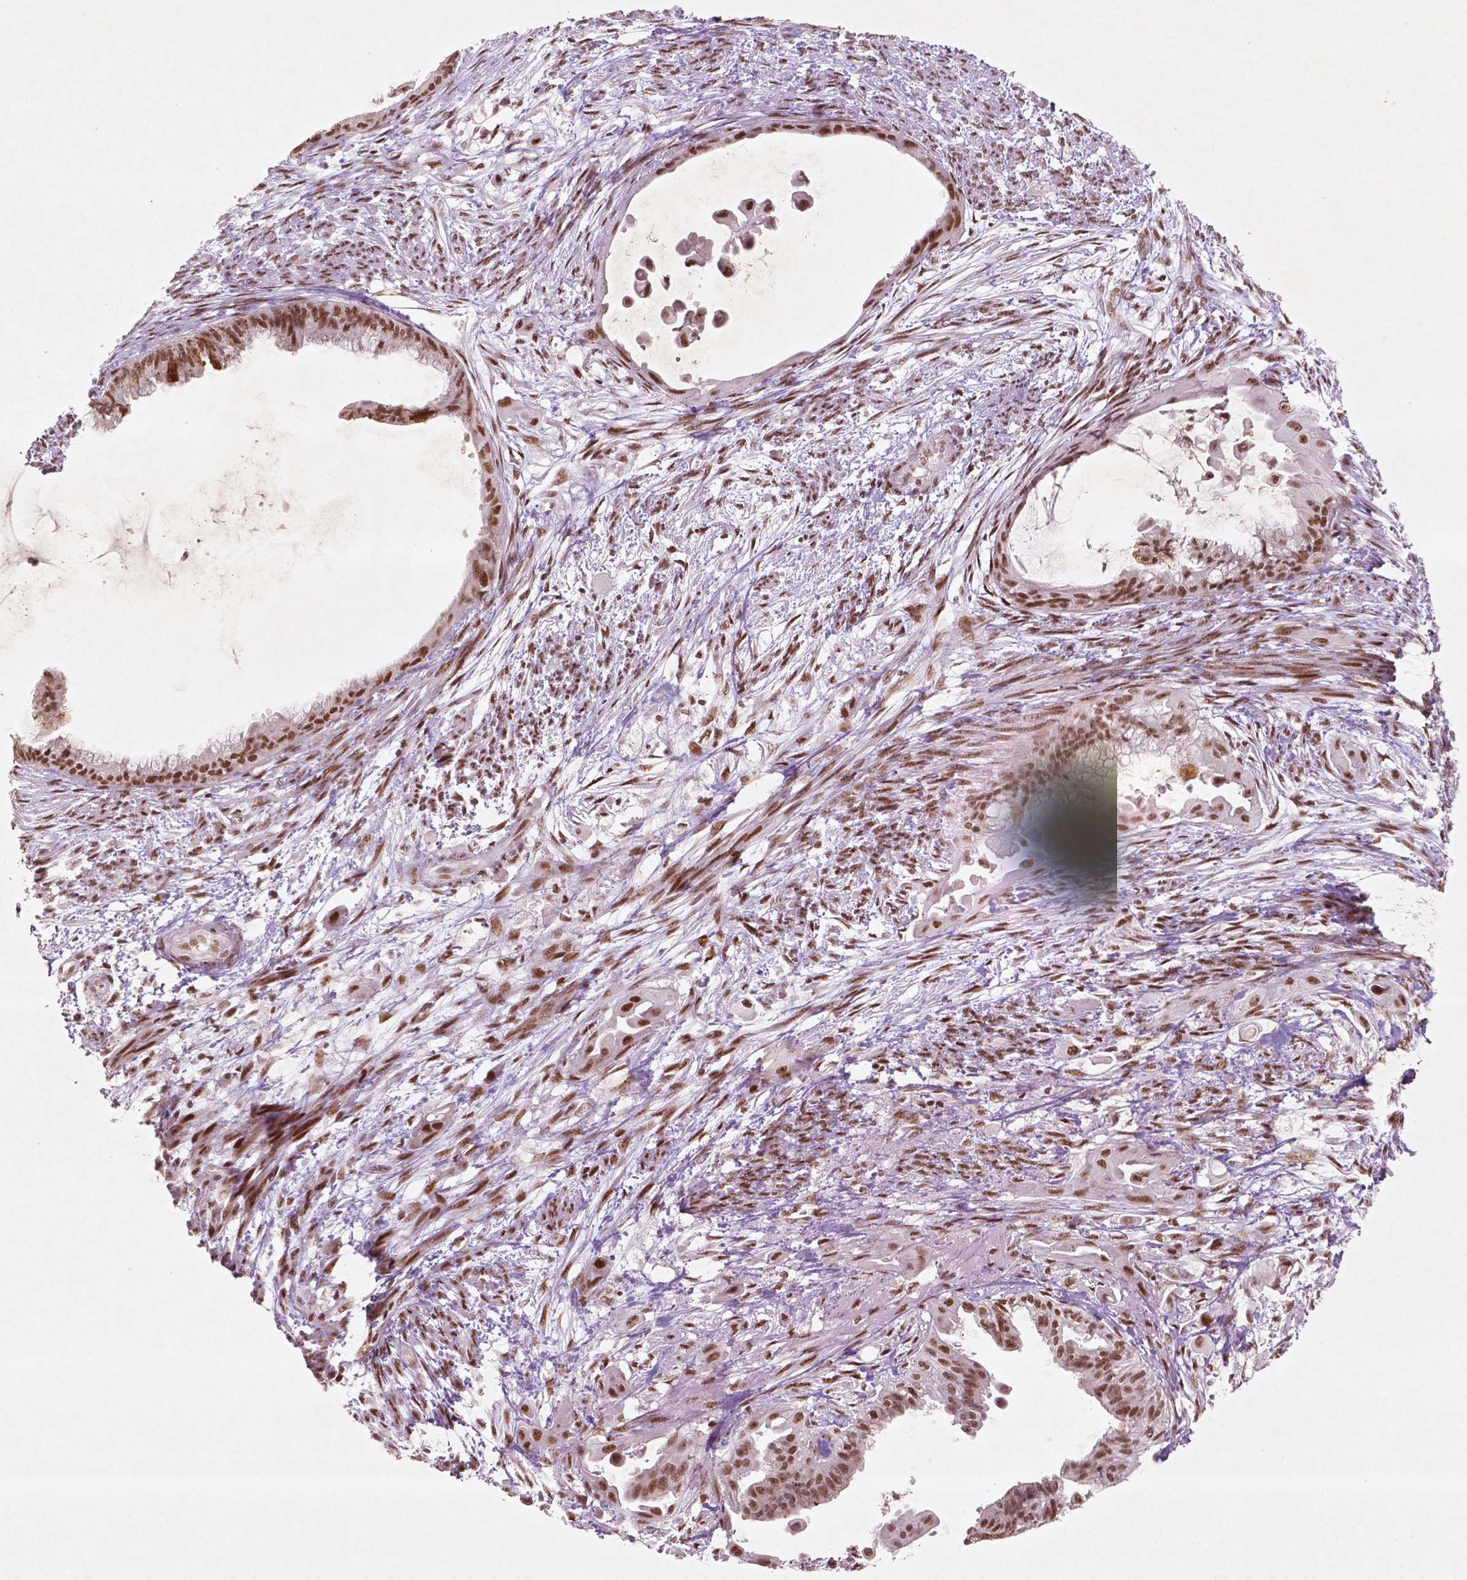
{"staining": {"intensity": "moderate", "quantity": ">75%", "location": "nuclear"}, "tissue": "endometrial cancer", "cell_type": "Tumor cells", "image_type": "cancer", "snomed": [{"axis": "morphology", "description": "Adenocarcinoma, NOS"}, {"axis": "topography", "description": "Endometrium"}], "caption": "Immunohistochemistry (IHC) of endometrial cancer (adenocarcinoma) shows medium levels of moderate nuclear positivity in approximately >75% of tumor cells.", "gene": "HMG20B", "patient": {"sex": "female", "age": 86}}